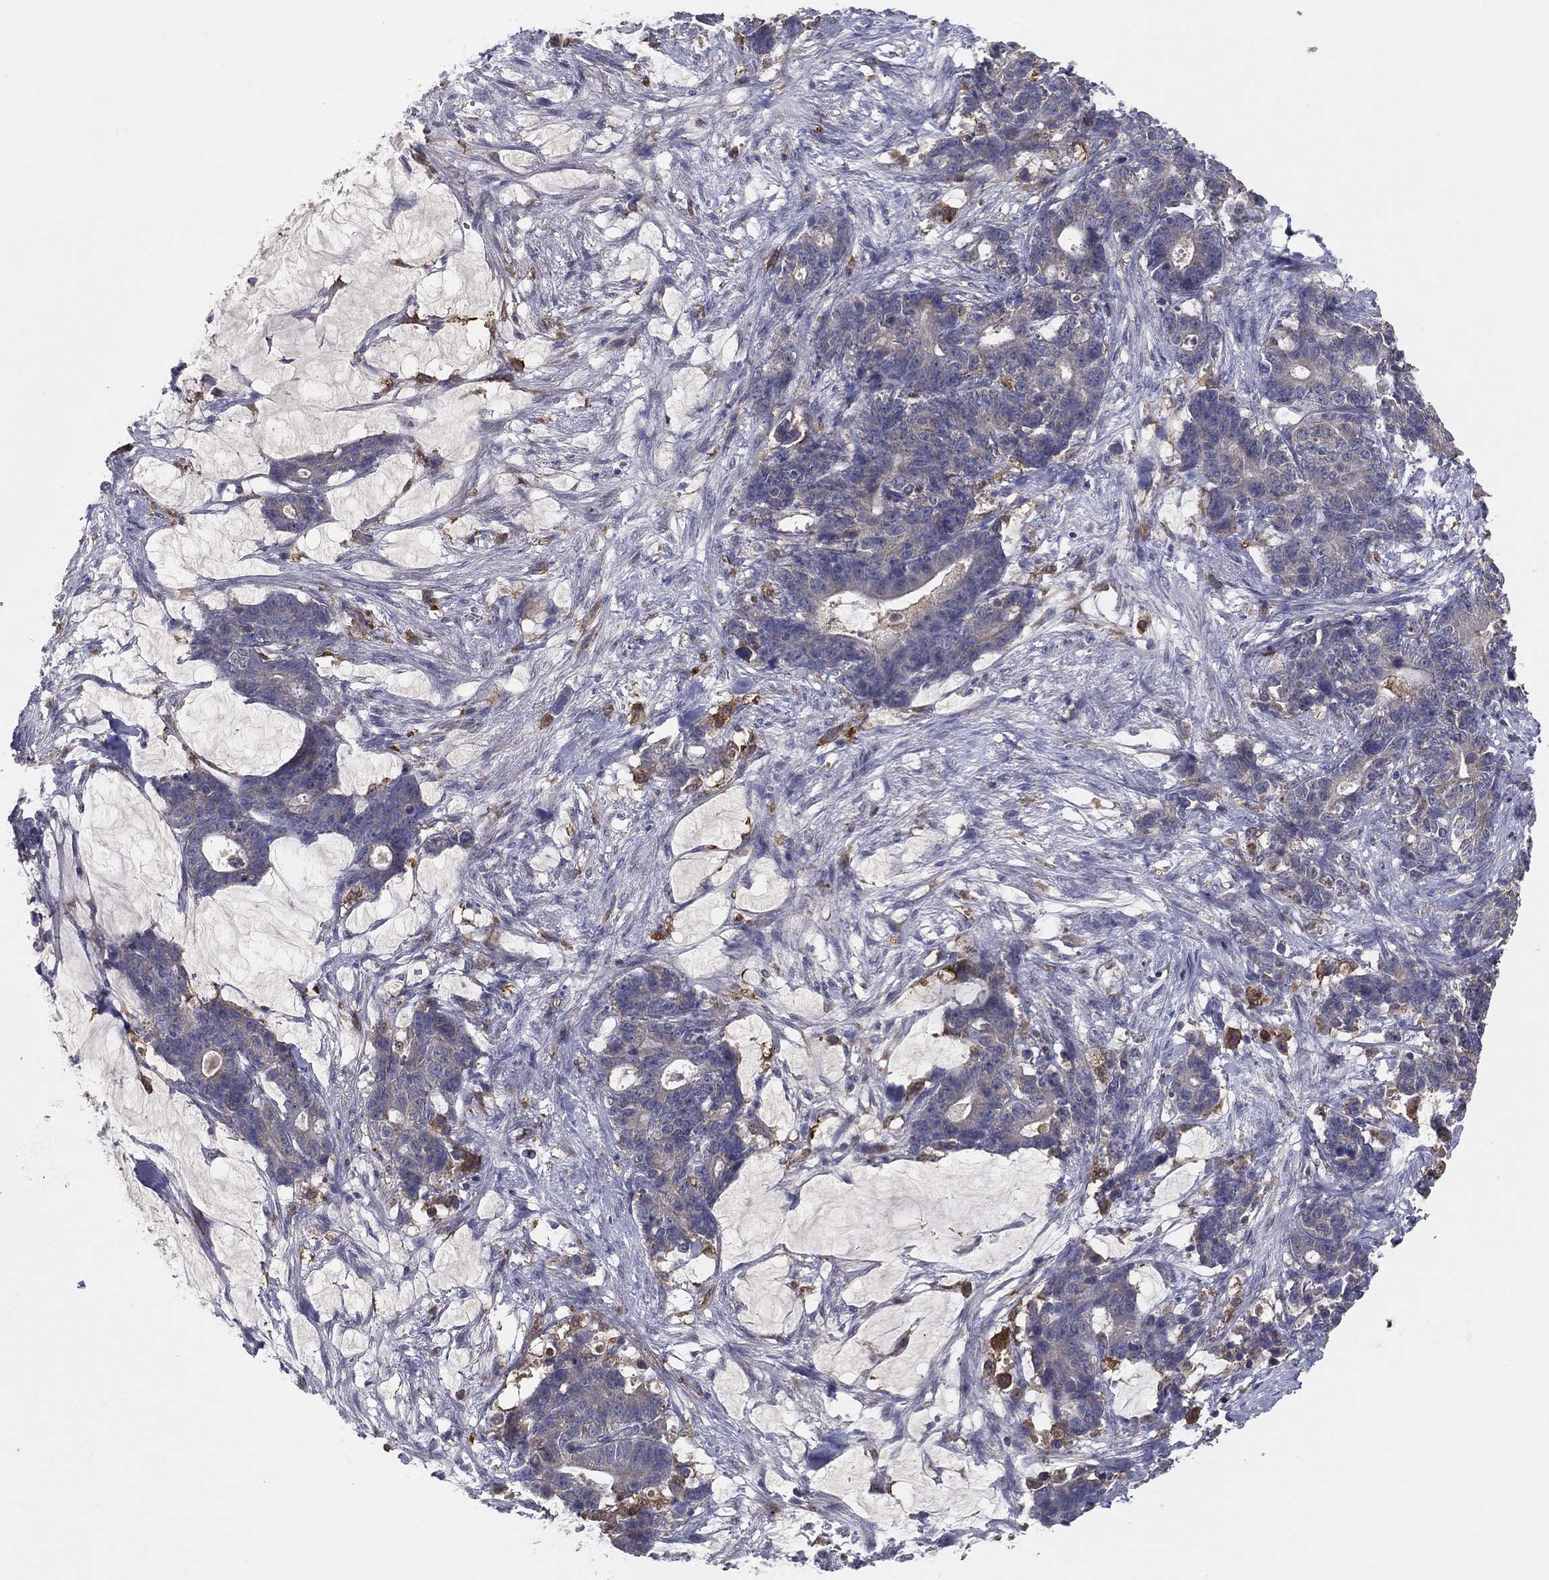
{"staining": {"intensity": "negative", "quantity": "none", "location": "none"}, "tissue": "stomach cancer", "cell_type": "Tumor cells", "image_type": "cancer", "snomed": [{"axis": "morphology", "description": "Normal tissue, NOS"}, {"axis": "morphology", "description": "Adenocarcinoma, NOS"}, {"axis": "topography", "description": "Stomach"}], "caption": "Stomach cancer (adenocarcinoma) was stained to show a protein in brown. There is no significant staining in tumor cells.", "gene": "MT-ND1", "patient": {"sex": "female", "age": 64}}